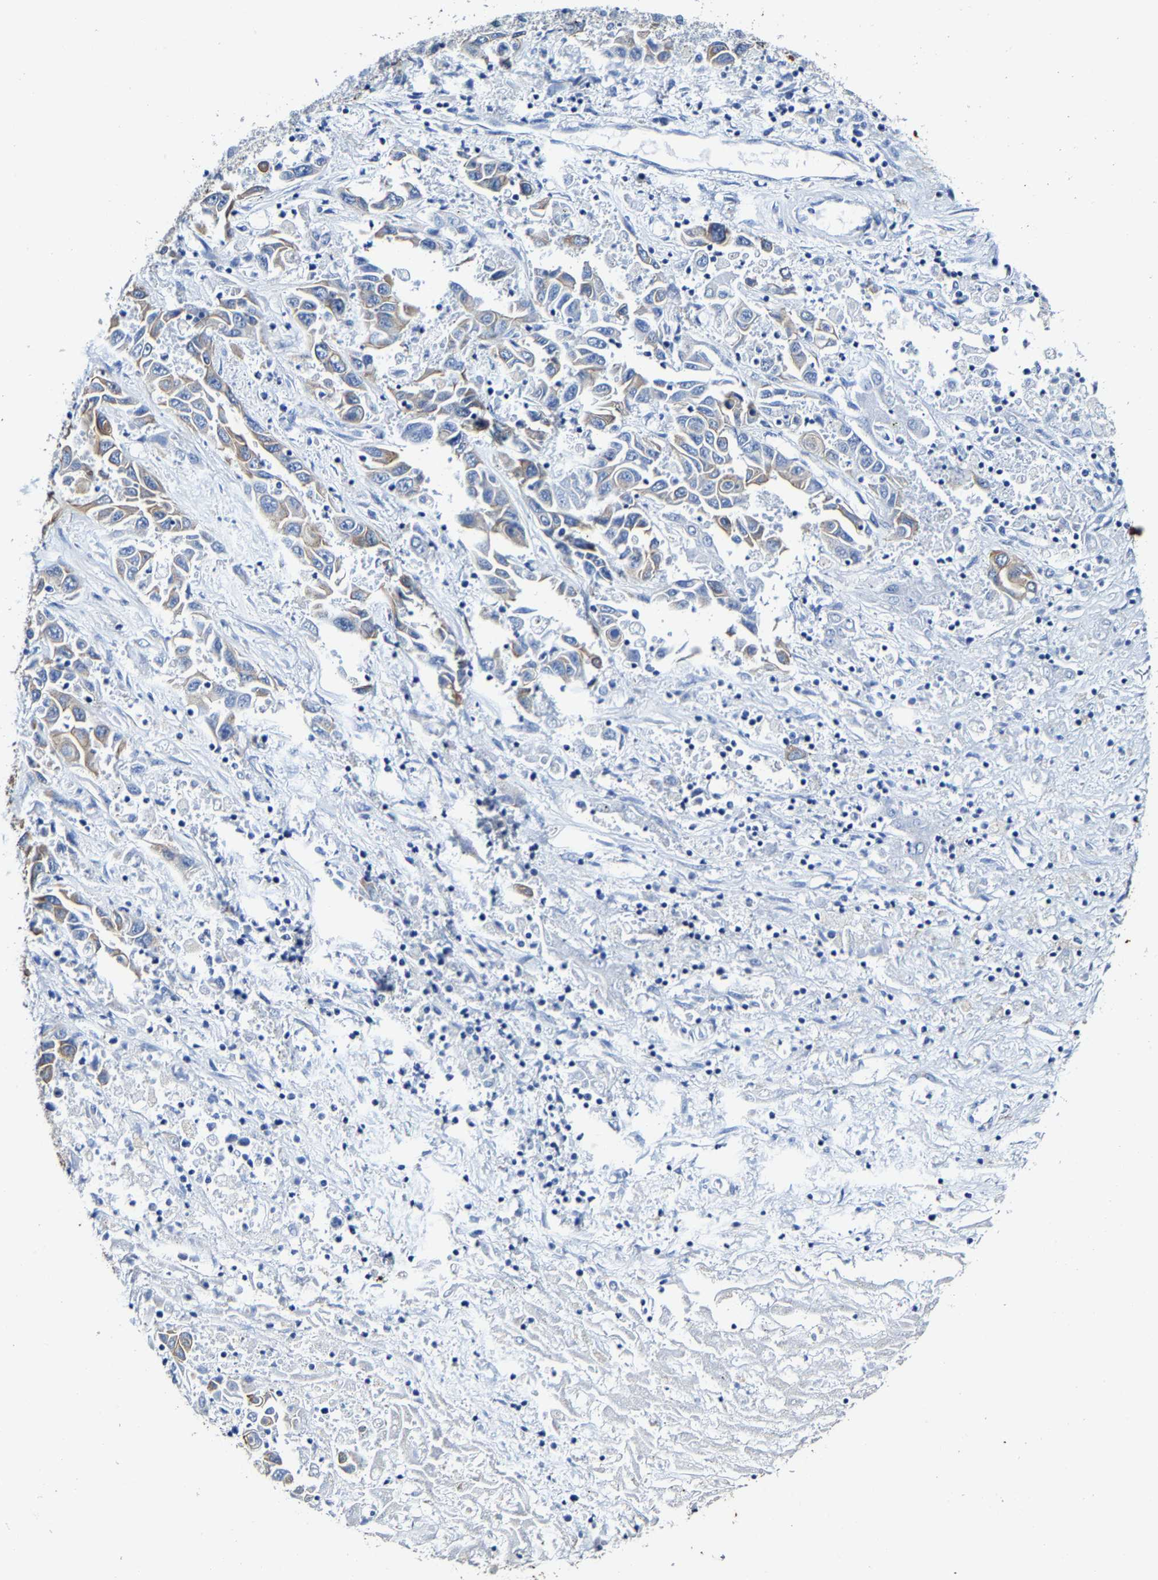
{"staining": {"intensity": "moderate", "quantity": "25%-75%", "location": "cytoplasmic/membranous"}, "tissue": "liver cancer", "cell_type": "Tumor cells", "image_type": "cancer", "snomed": [{"axis": "morphology", "description": "Cholangiocarcinoma"}, {"axis": "topography", "description": "Liver"}], "caption": "Cholangiocarcinoma (liver) stained with a protein marker displays moderate staining in tumor cells.", "gene": "MMEL1", "patient": {"sex": "female", "age": 52}}